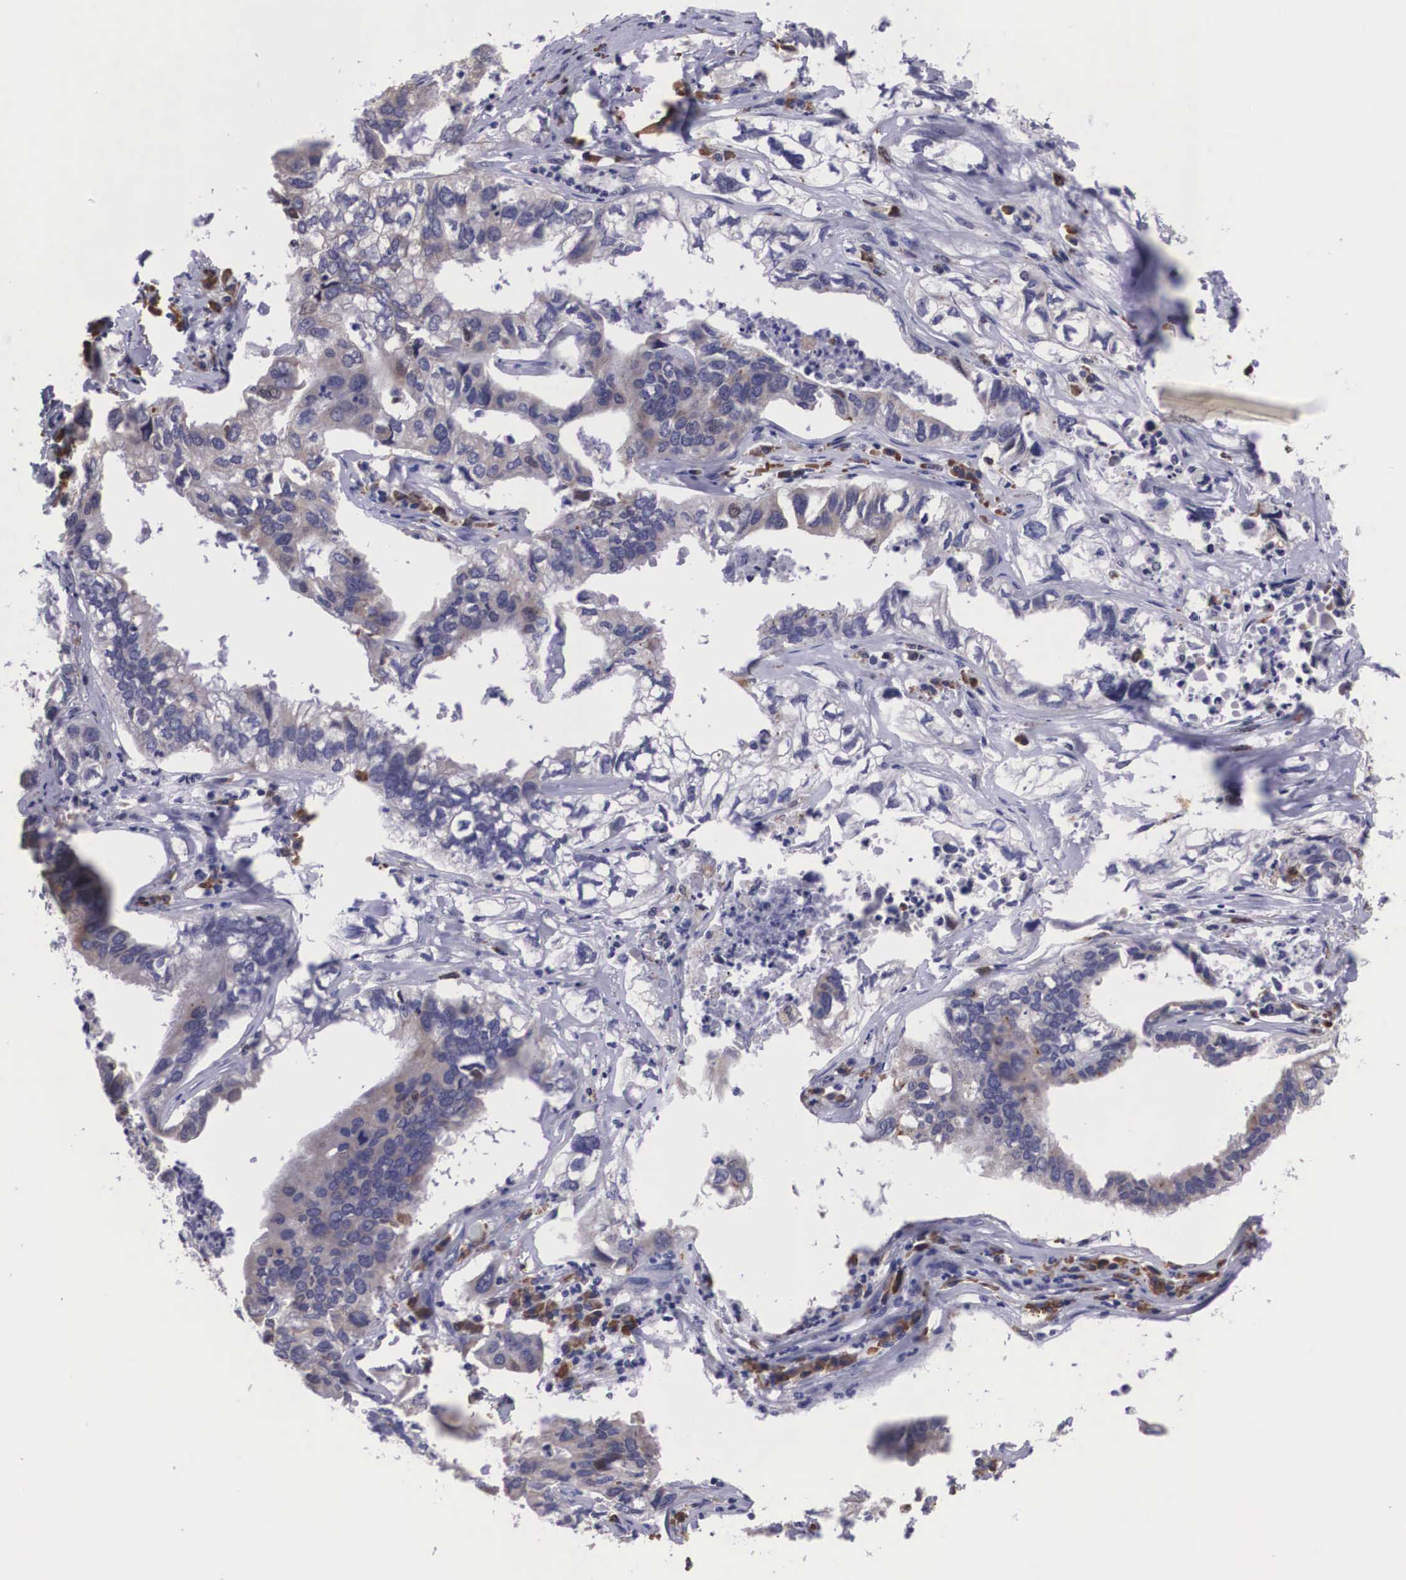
{"staining": {"intensity": "weak", "quantity": "<25%", "location": "cytoplasmic/membranous"}, "tissue": "lung cancer", "cell_type": "Tumor cells", "image_type": "cancer", "snomed": [{"axis": "morphology", "description": "Adenocarcinoma, NOS"}, {"axis": "topography", "description": "Lung"}], "caption": "Immunohistochemistry image of lung adenocarcinoma stained for a protein (brown), which reveals no positivity in tumor cells. (Immunohistochemistry, brightfield microscopy, high magnification).", "gene": "CRELD2", "patient": {"sex": "male", "age": 48}}